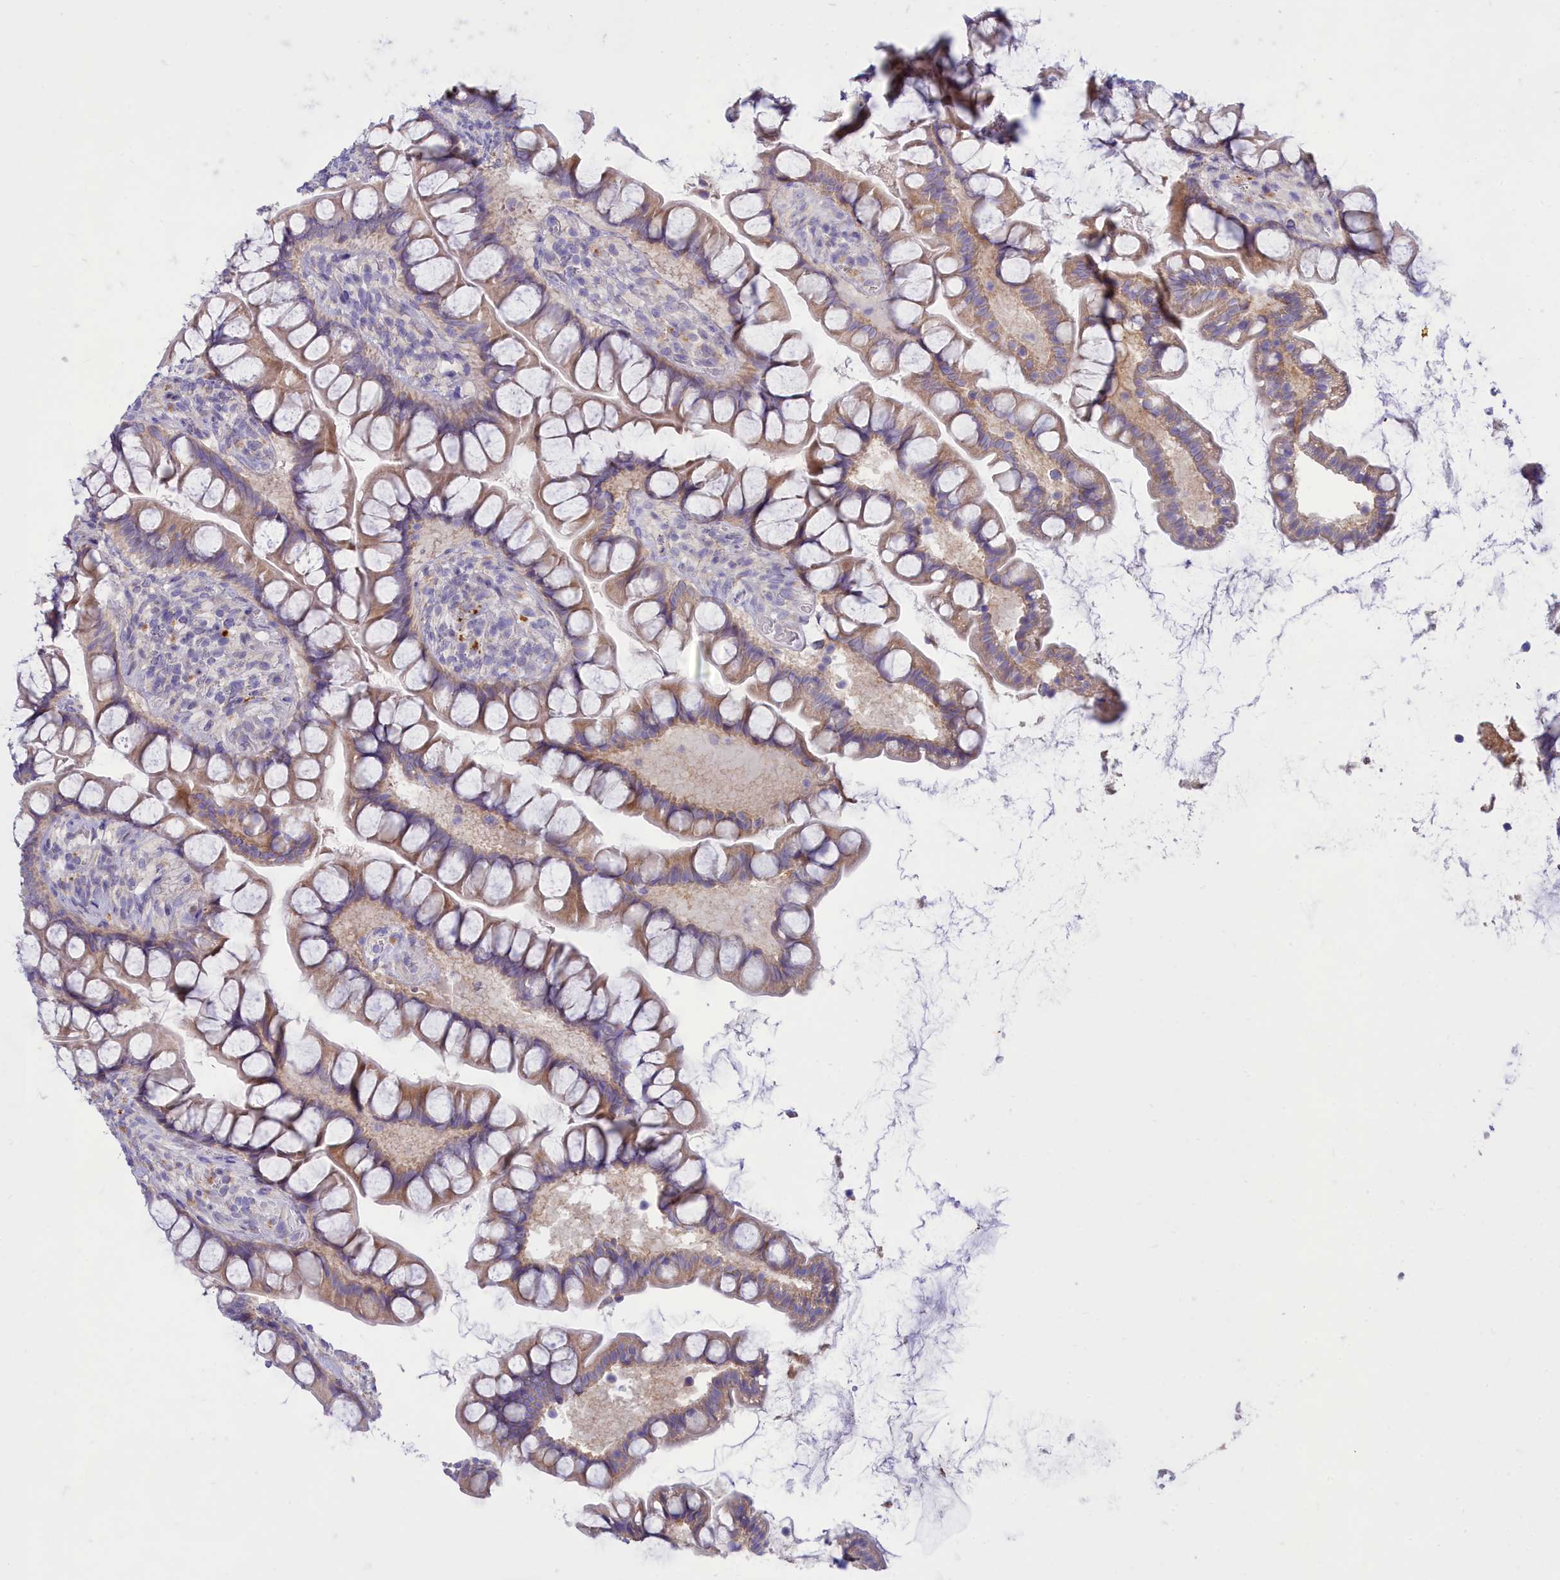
{"staining": {"intensity": "moderate", "quantity": "25%-75%", "location": "cytoplasmic/membranous"}, "tissue": "small intestine", "cell_type": "Glandular cells", "image_type": "normal", "snomed": [{"axis": "morphology", "description": "Normal tissue, NOS"}, {"axis": "topography", "description": "Small intestine"}], "caption": "Moderate cytoplasmic/membranous positivity for a protein is appreciated in about 25%-75% of glandular cells of normal small intestine using IHC.", "gene": "TMEM30B", "patient": {"sex": "male", "age": 70}}